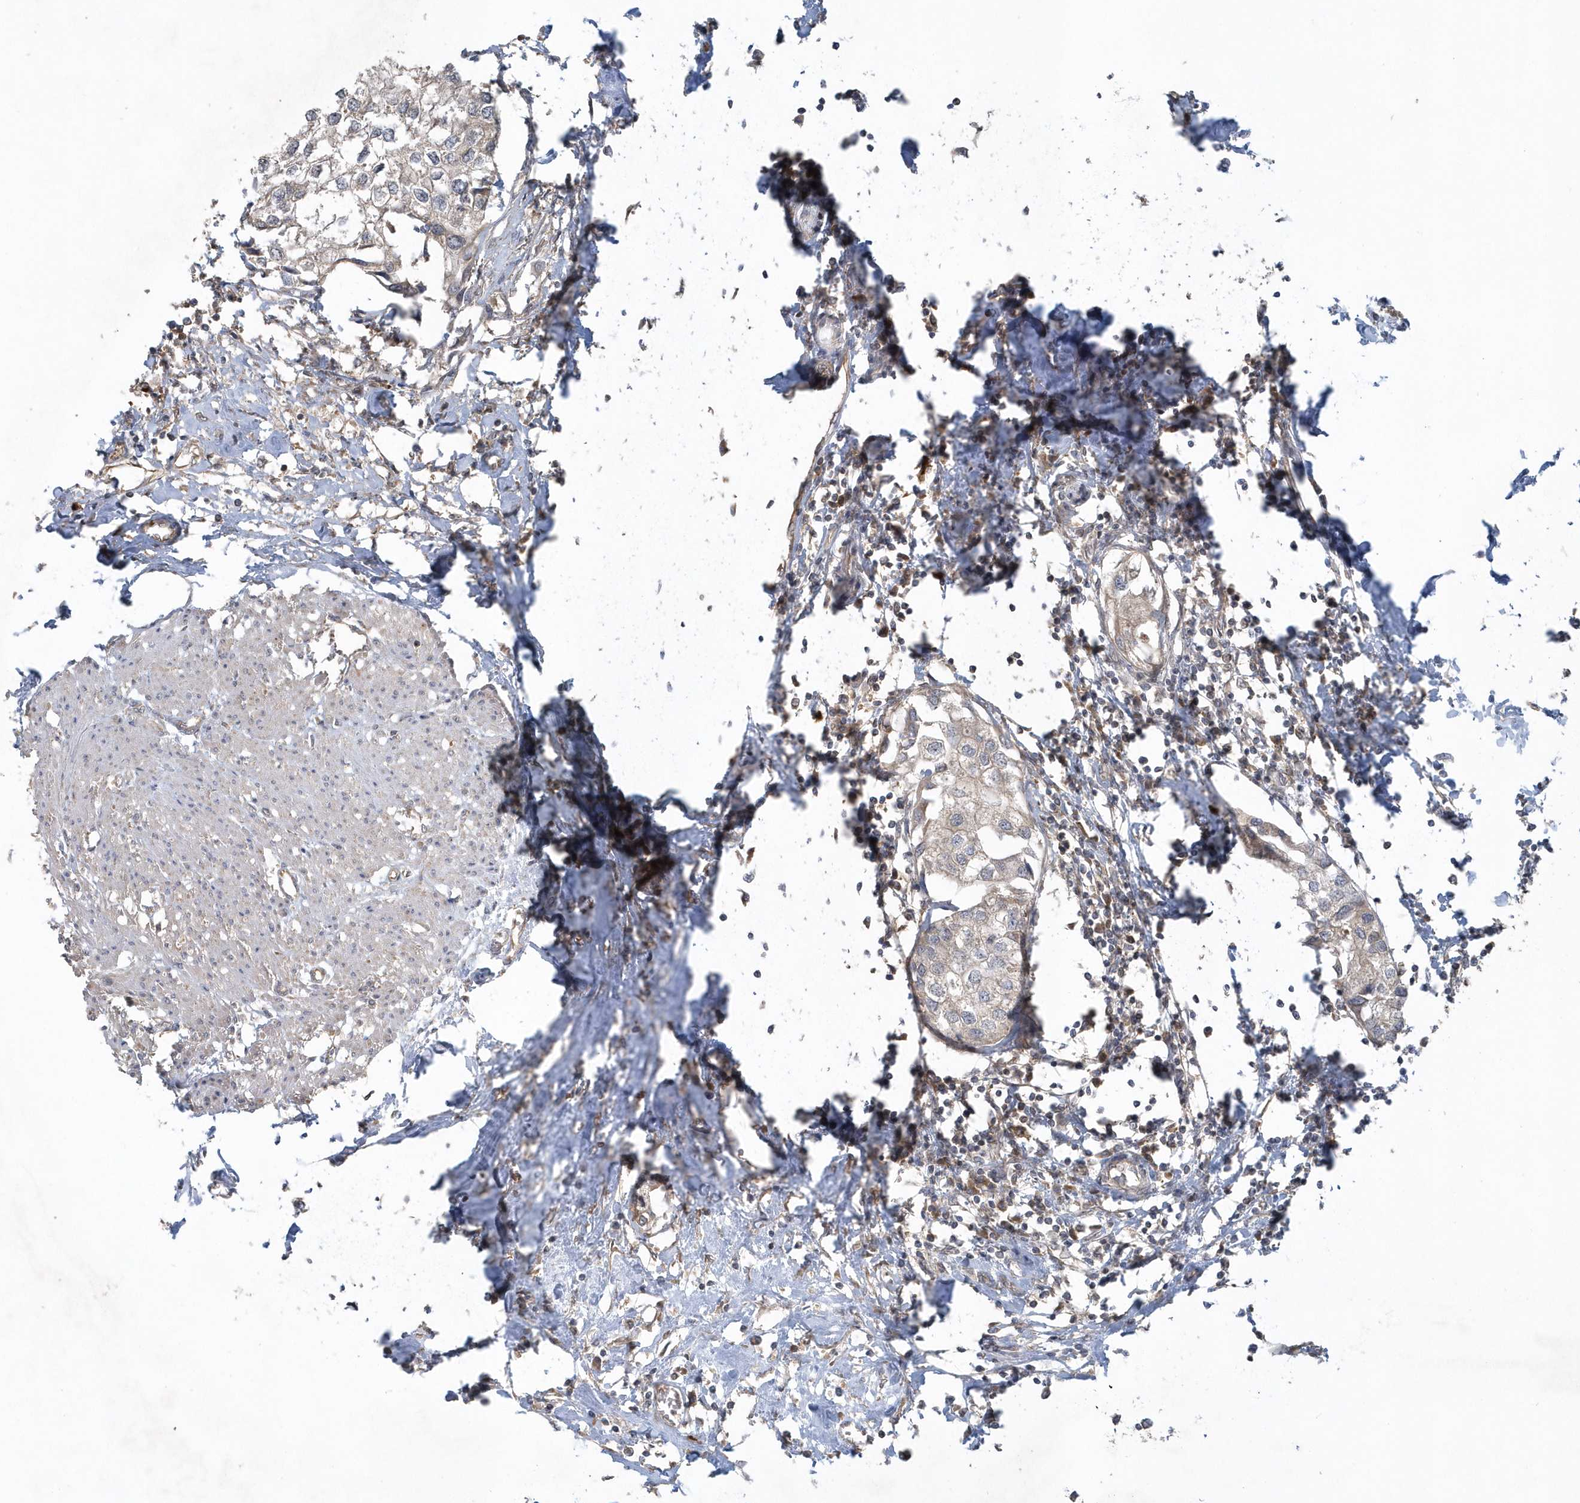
{"staining": {"intensity": "negative", "quantity": "none", "location": "none"}, "tissue": "urothelial cancer", "cell_type": "Tumor cells", "image_type": "cancer", "snomed": [{"axis": "morphology", "description": "Urothelial carcinoma, High grade"}, {"axis": "topography", "description": "Urinary bladder"}], "caption": "IHC histopathology image of human urothelial cancer stained for a protein (brown), which exhibits no positivity in tumor cells.", "gene": "THG1L", "patient": {"sex": "male", "age": 64}}